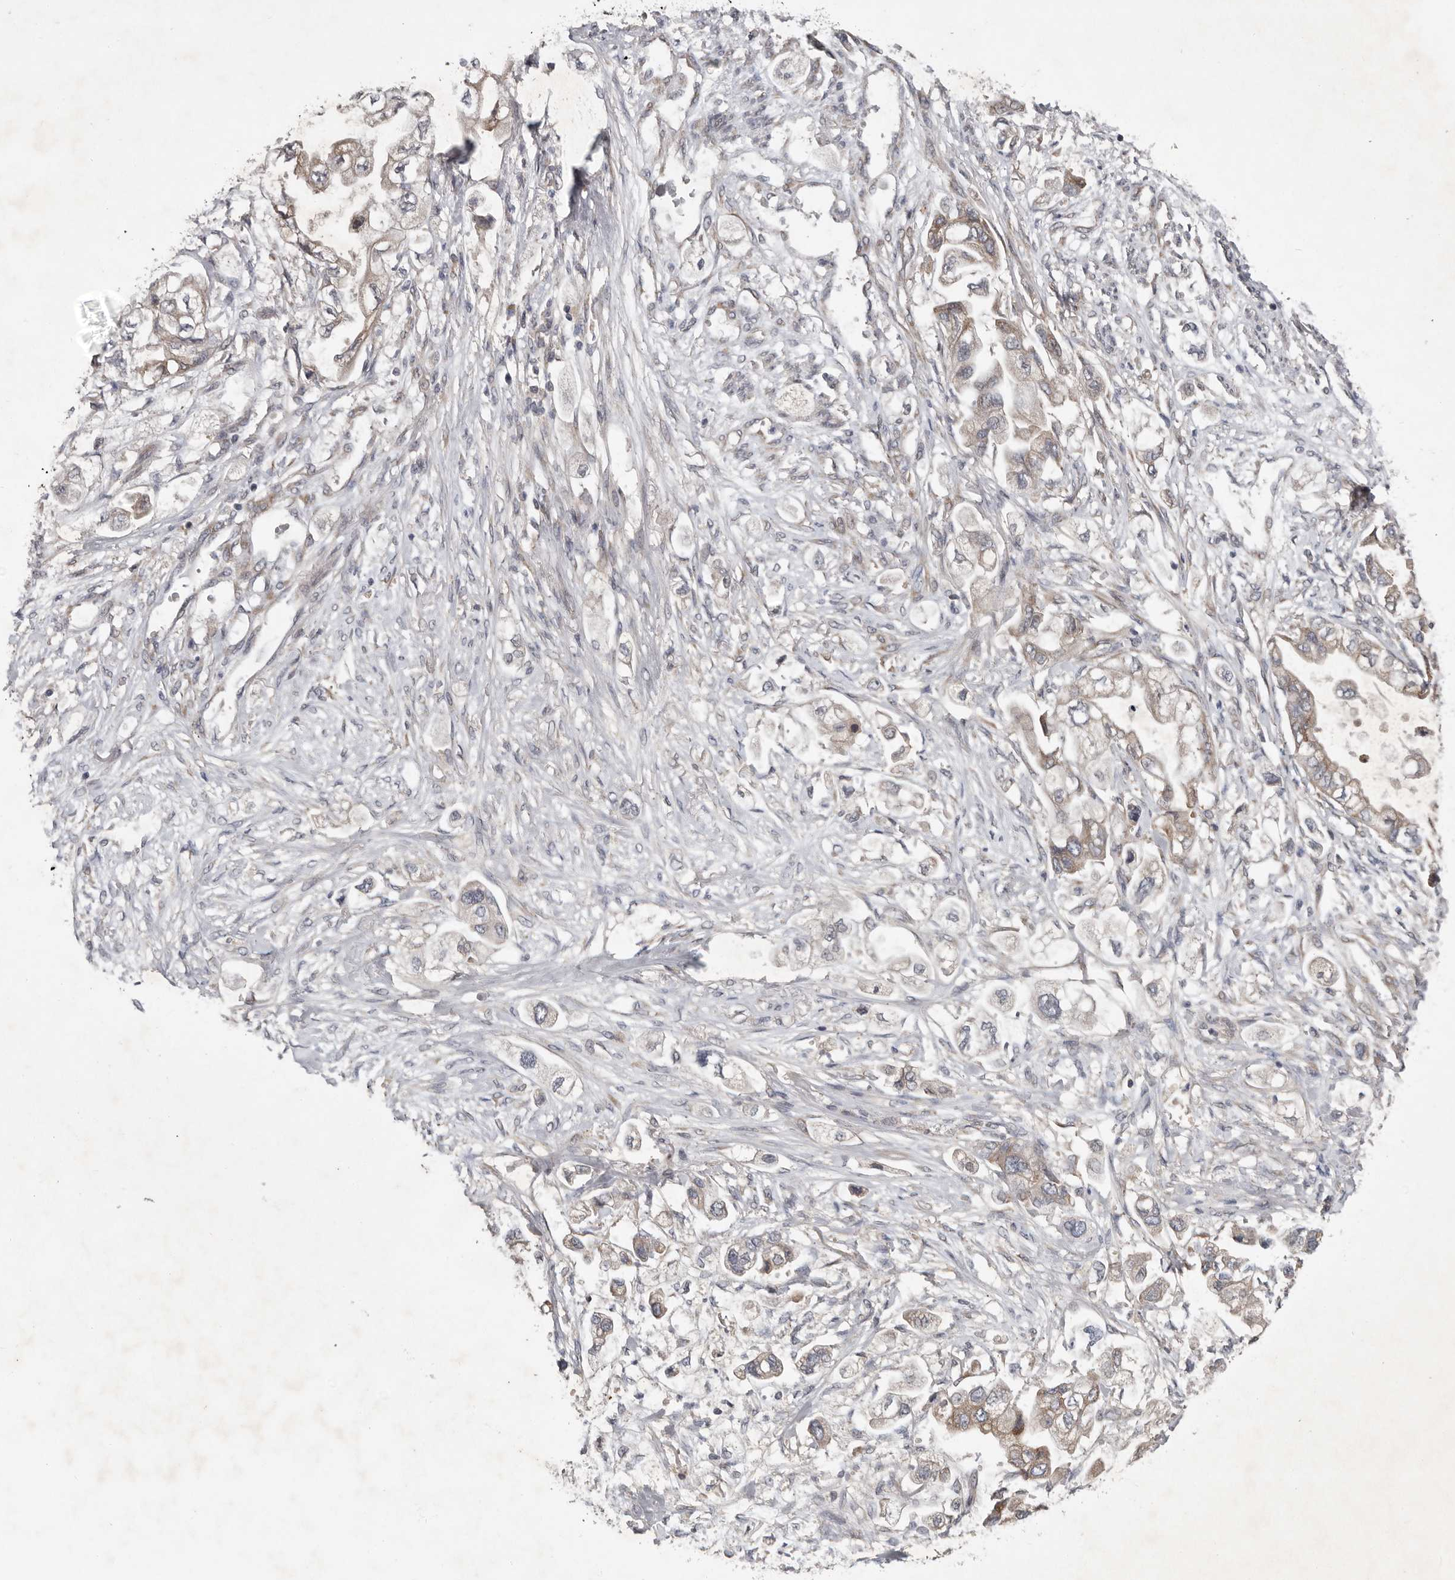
{"staining": {"intensity": "weak", "quantity": "<25%", "location": "cytoplasmic/membranous"}, "tissue": "stomach cancer", "cell_type": "Tumor cells", "image_type": "cancer", "snomed": [{"axis": "morphology", "description": "Adenocarcinoma, NOS"}, {"axis": "topography", "description": "Stomach"}], "caption": "The micrograph exhibits no staining of tumor cells in adenocarcinoma (stomach).", "gene": "CHML", "patient": {"sex": "male", "age": 62}}